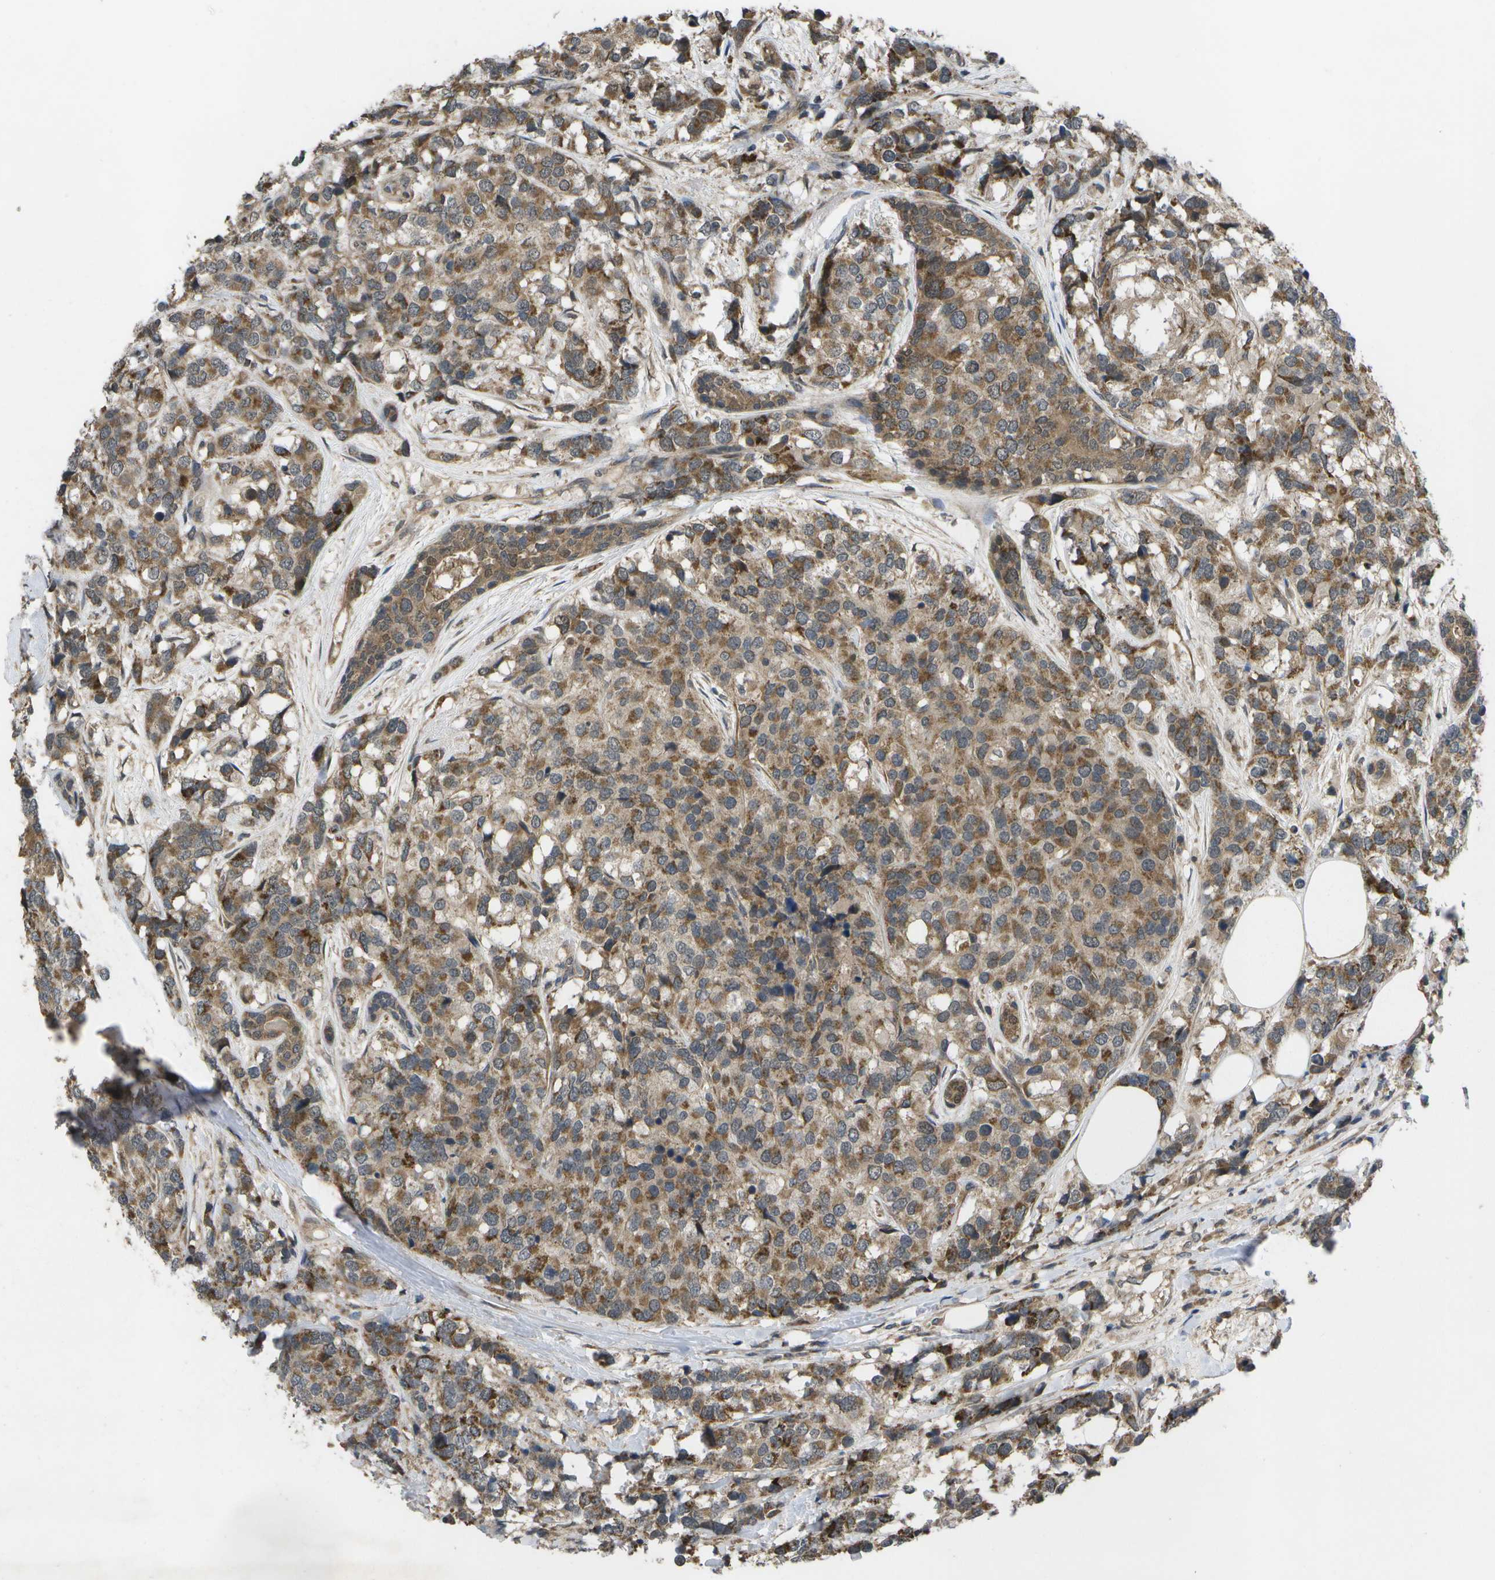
{"staining": {"intensity": "moderate", "quantity": ">75%", "location": "cytoplasmic/membranous"}, "tissue": "breast cancer", "cell_type": "Tumor cells", "image_type": "cancer", "snomed": [{"axis": "morphology", "description": "Lobular carcinoma"}, {"axis": "topography", "description": "Breast"}], "caption": "Moderate cytoplasmic/membranous staining is appreciated in approximately >75% of tumor cells in breast lobular carcinoma.", "gene": "ALAS1", "patient": {"sex": "female", "age": 59}}